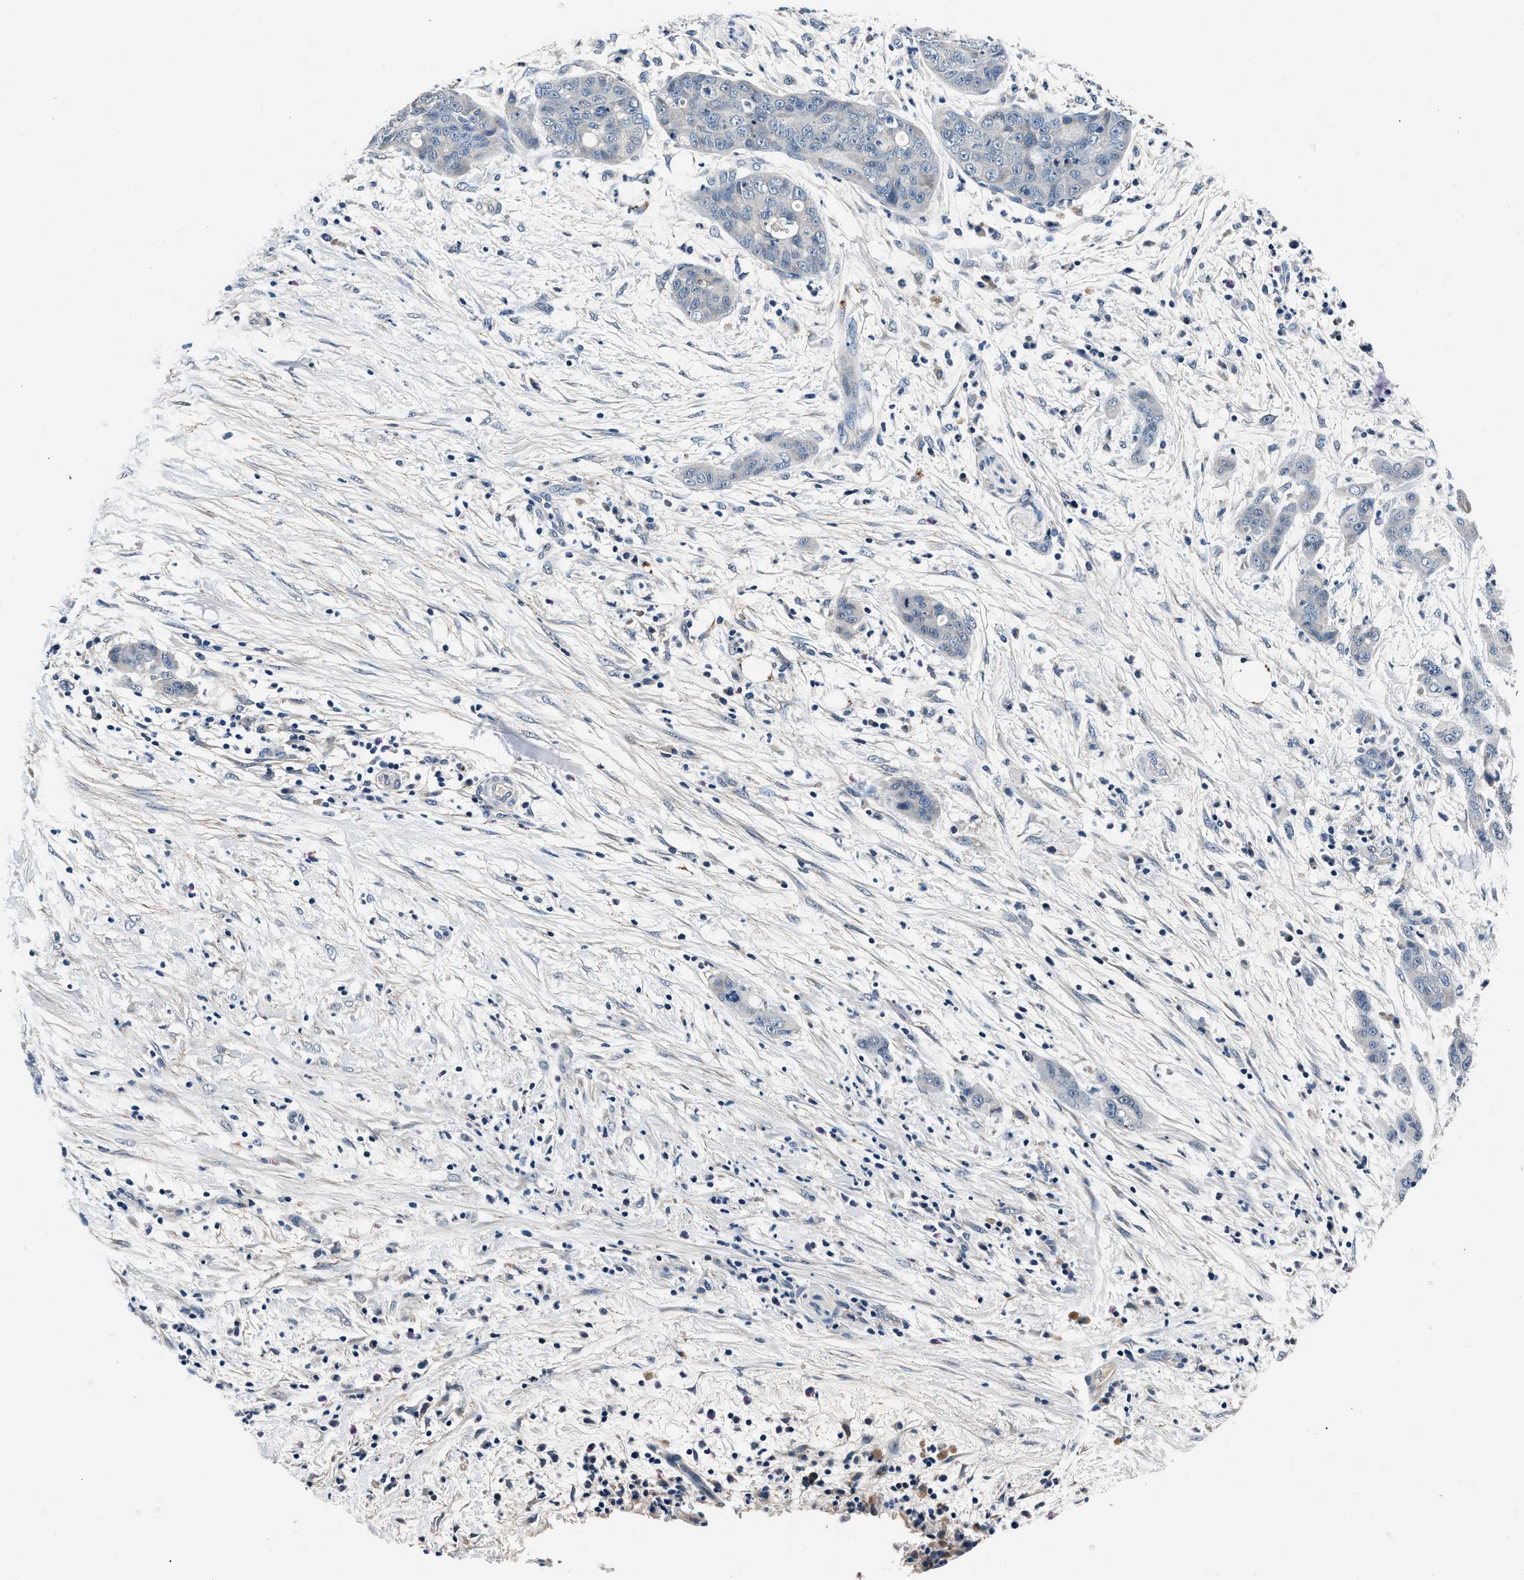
{"staining": {"intensity": "negative", "quantity": "none", "location": "none"}, "tissue": "pancreatic cancer", "cell_type": "Tumor cells", "image_type": "cancer", "snomed": [{"axis": "morphology", "description": "Adenocarcinoma, NOS"}, {"axis": "topography", "description": "Pancreas"}], "caption": "Tumor cells show no significant protein expression in pancreatic cancer (adenocarcinoma).", "gene": "DENND6B", "patient": {"sex": "female", "age": 78}}